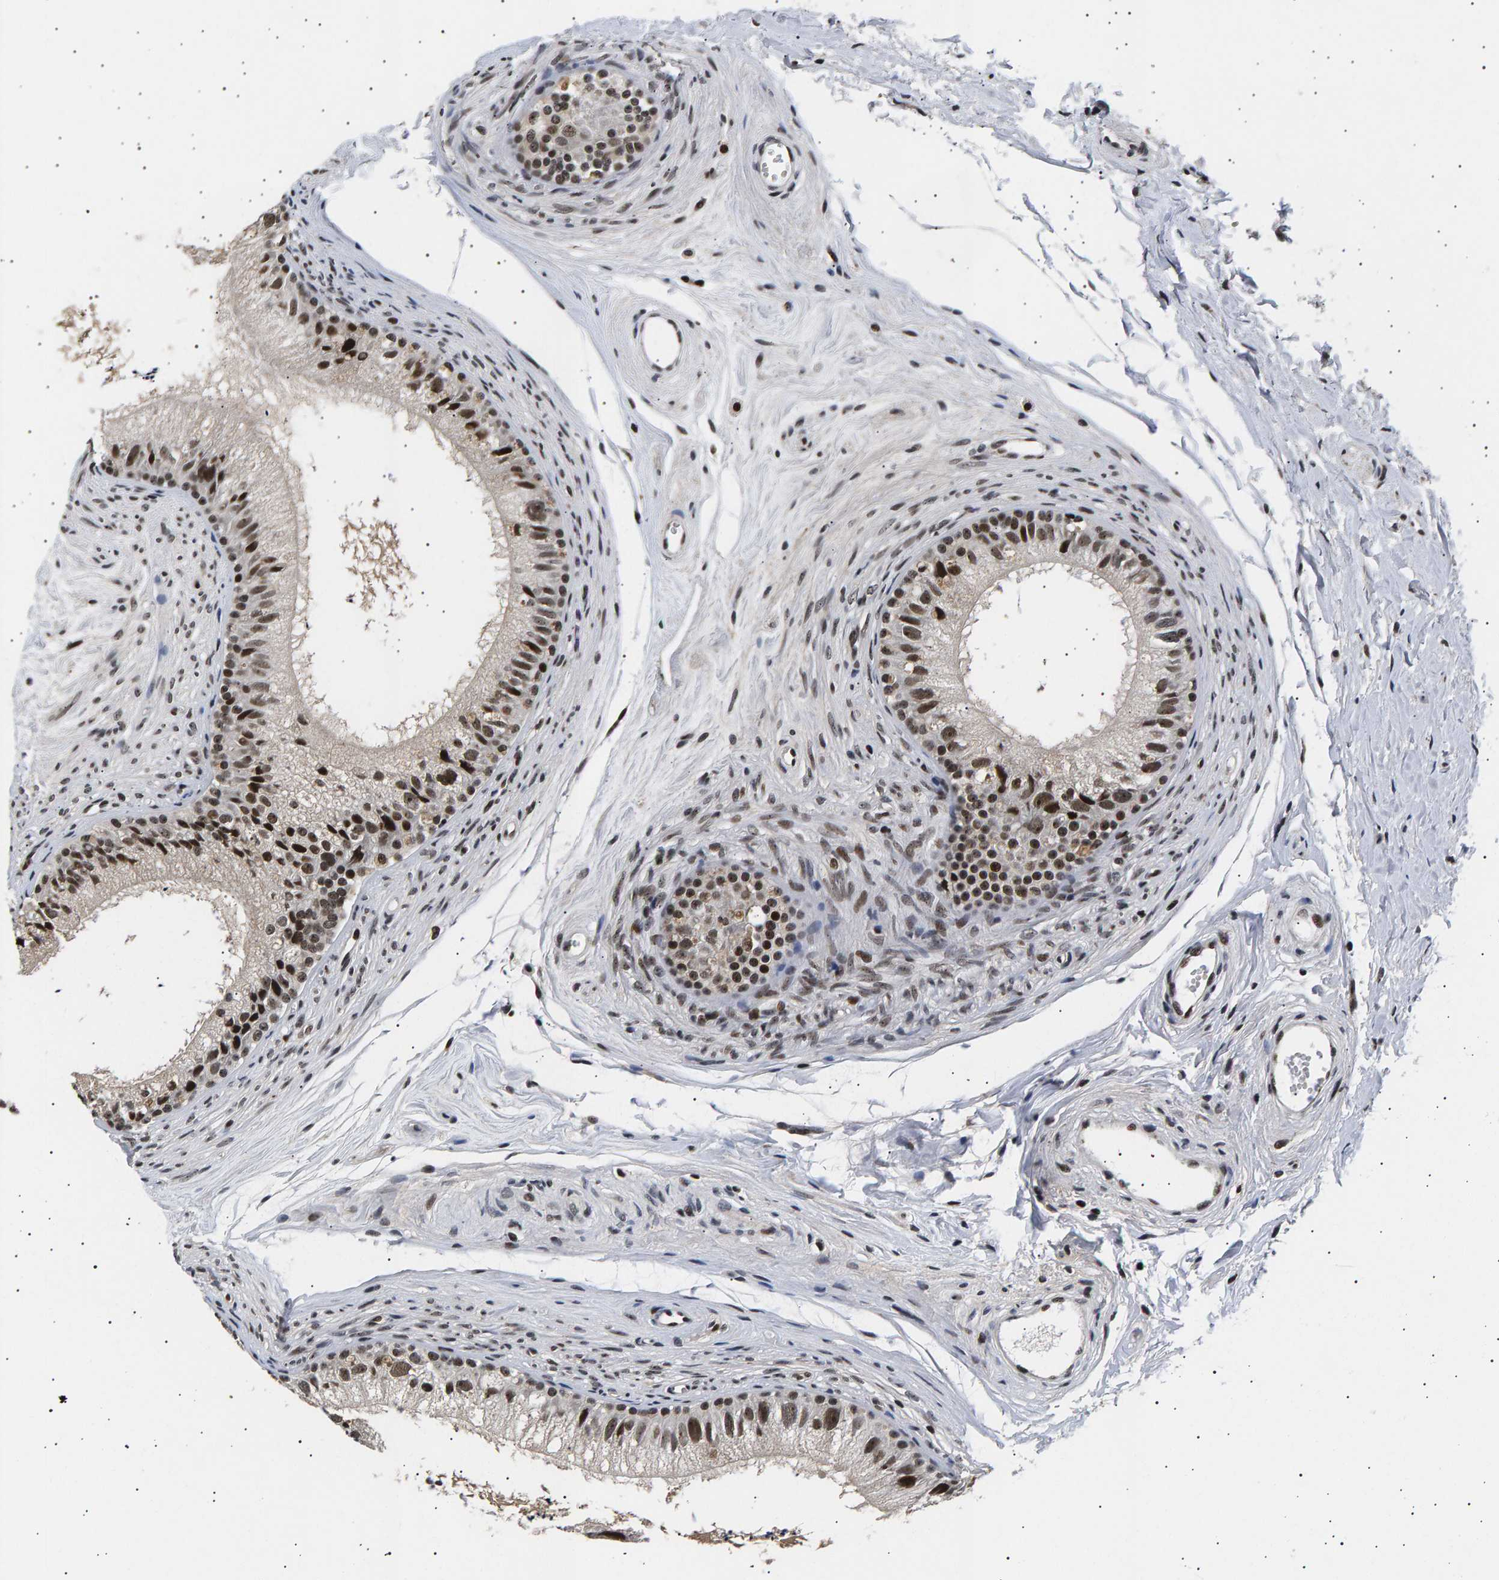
{"staining": {"intensity": "strong", "quantity": "25%-75%", "location": "nuclear"}, "tissue": "epididymis", "cell_type": "Glandular cells", "image_type": "normal", "snomed": [{"axis": "morphology", "description": "Normal tissue, NOS"}, {"axis": "topography", "description": "Epididymis"}], "caption": "The image shows immunohistochemical staining of unremarkable epididymis. There is strong nuclear expression is appreciated in approximately 25%-75% of glandular cells. (Brightfield microscopy of DAB IHC at high magnification).", "gene": "ANKRD40", "patient": {"sex": "male", "age": 56}}